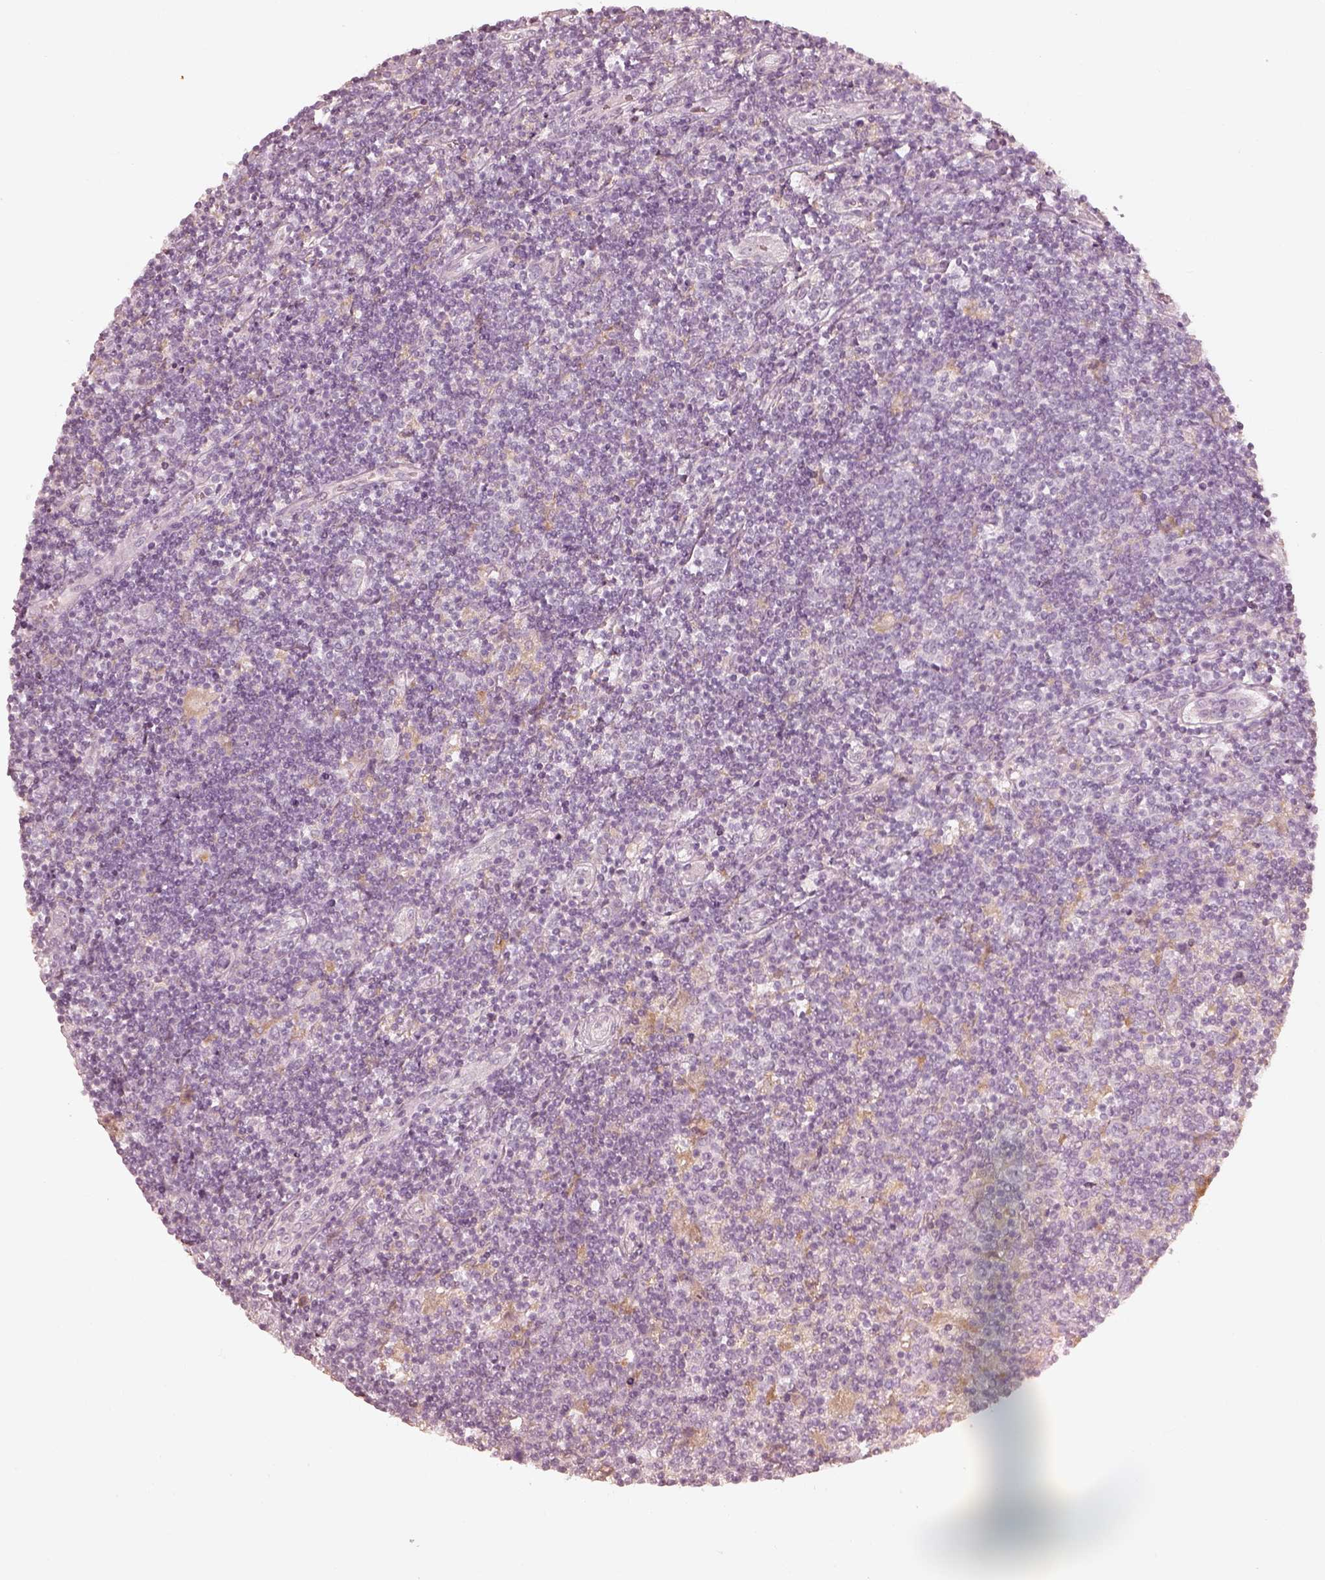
{"staining": {"intensity": "negative", "quantity": "none", "location": "none"}, "tissue": "lymphoma", "cell_type": "Tumor cells", "image_type": "cancer", "snomed": [{"axis": "morphology", "description": "Hodgkin's disease, NOS"}, {"axis": "topography", "description": "Lymph node"}], "caption": "Protein analysis of Hodgkin's disease displays no significant positivity in tumor cells.", "gene": "FMNL2", "patient": {"sex": "male", "age": 40}}